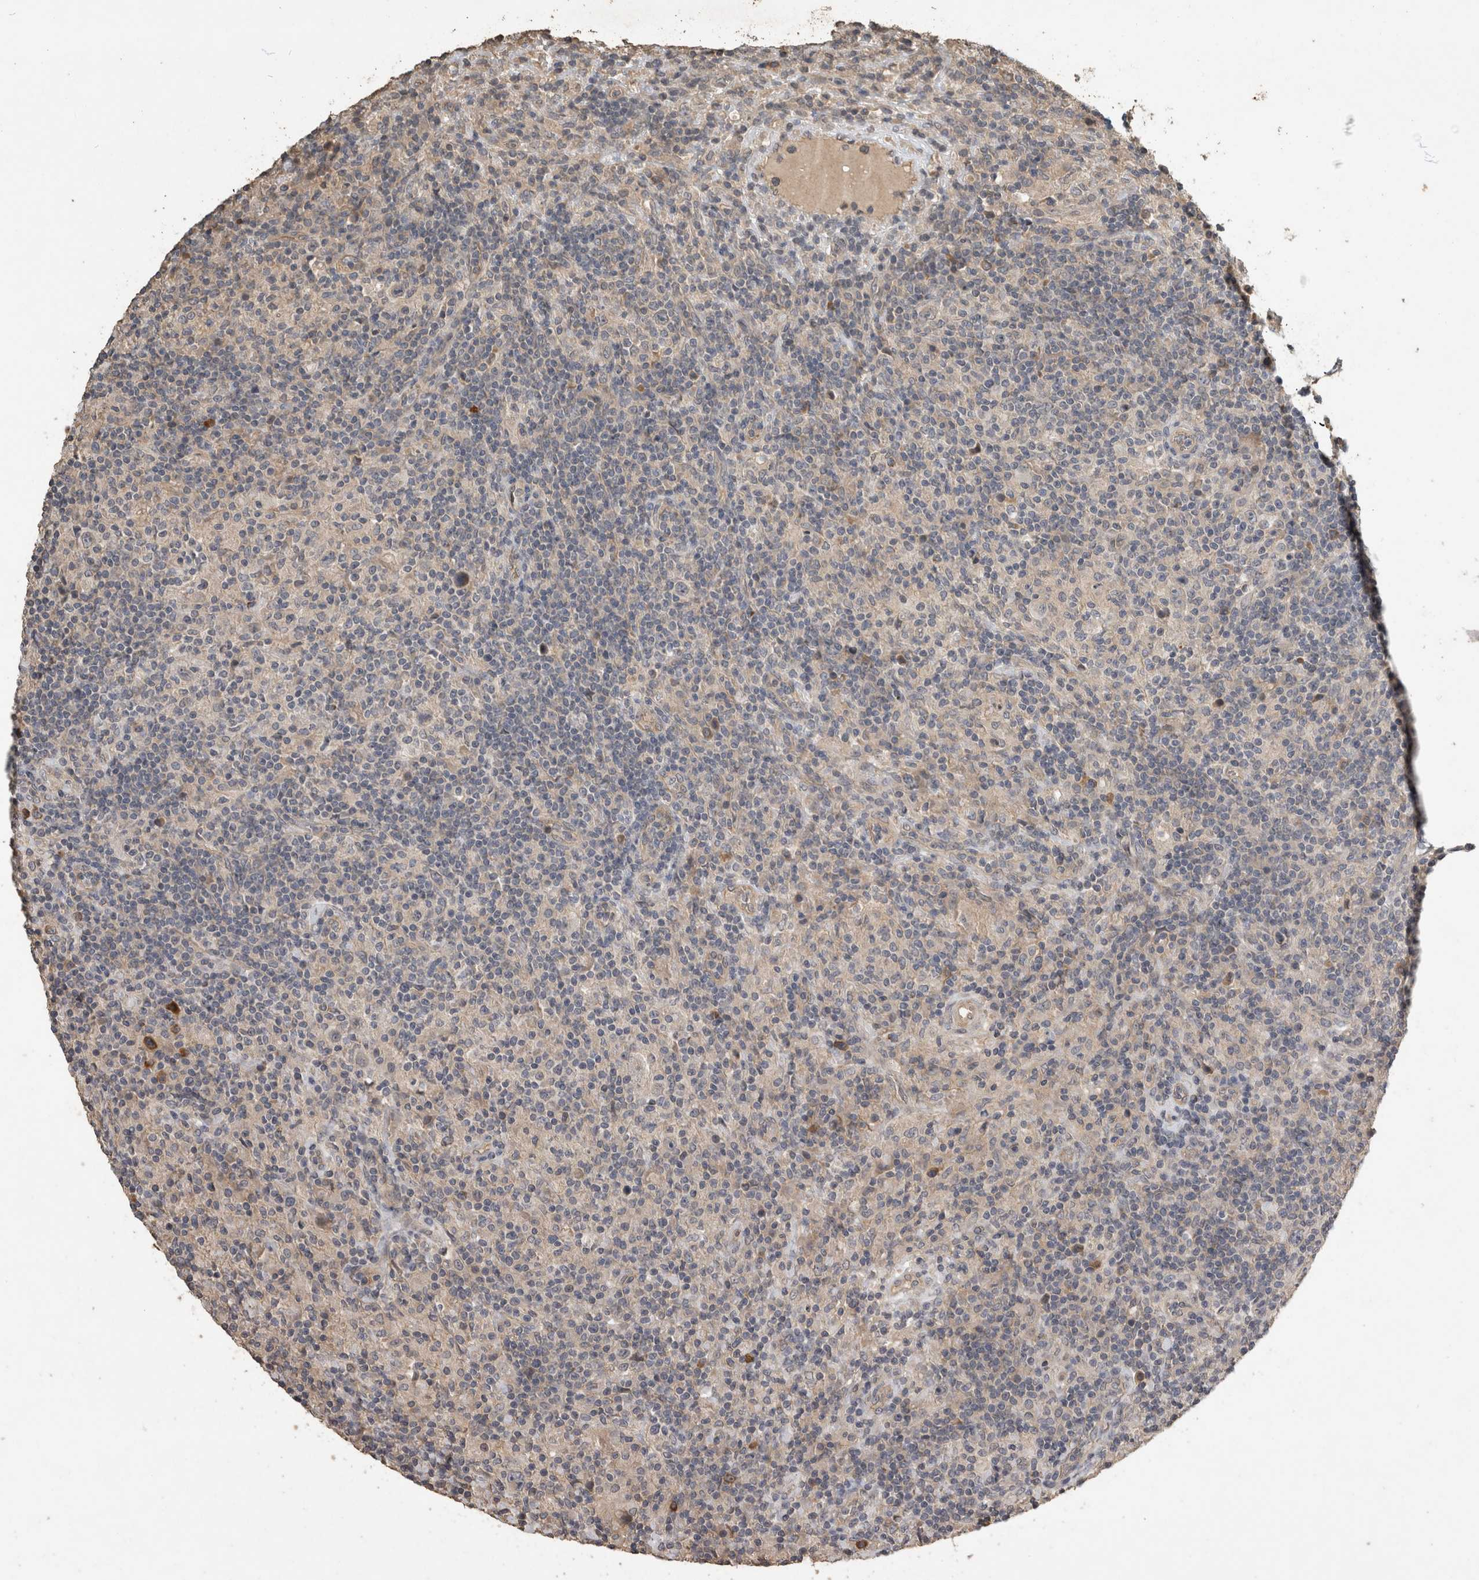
{"staining": {"intensity": "negative", "quantity": "none", "location": "none"}, "tissue": "lymphoma", "cell_type": "Tumor cells", "image_type": "cancer", "snomed": [{"axis": "morphology", "description": "Hodgkin's disease, NOS"}, {"axis": "topography", "description": "Lymph node"}], "caption": "Immunohistochemistry (IHC) image of neoplastic tissue: Hodgkin's disease stained with DAB (3,3'-diaminobenzidine) exhibits no significant protein staining in tumor cells. The staining is performed using DAB brown chromogen with nuclei counter-stained in using hematoxylin.", "gene": "RHPN1", "patient": {"sex": "male", "age": 70}}